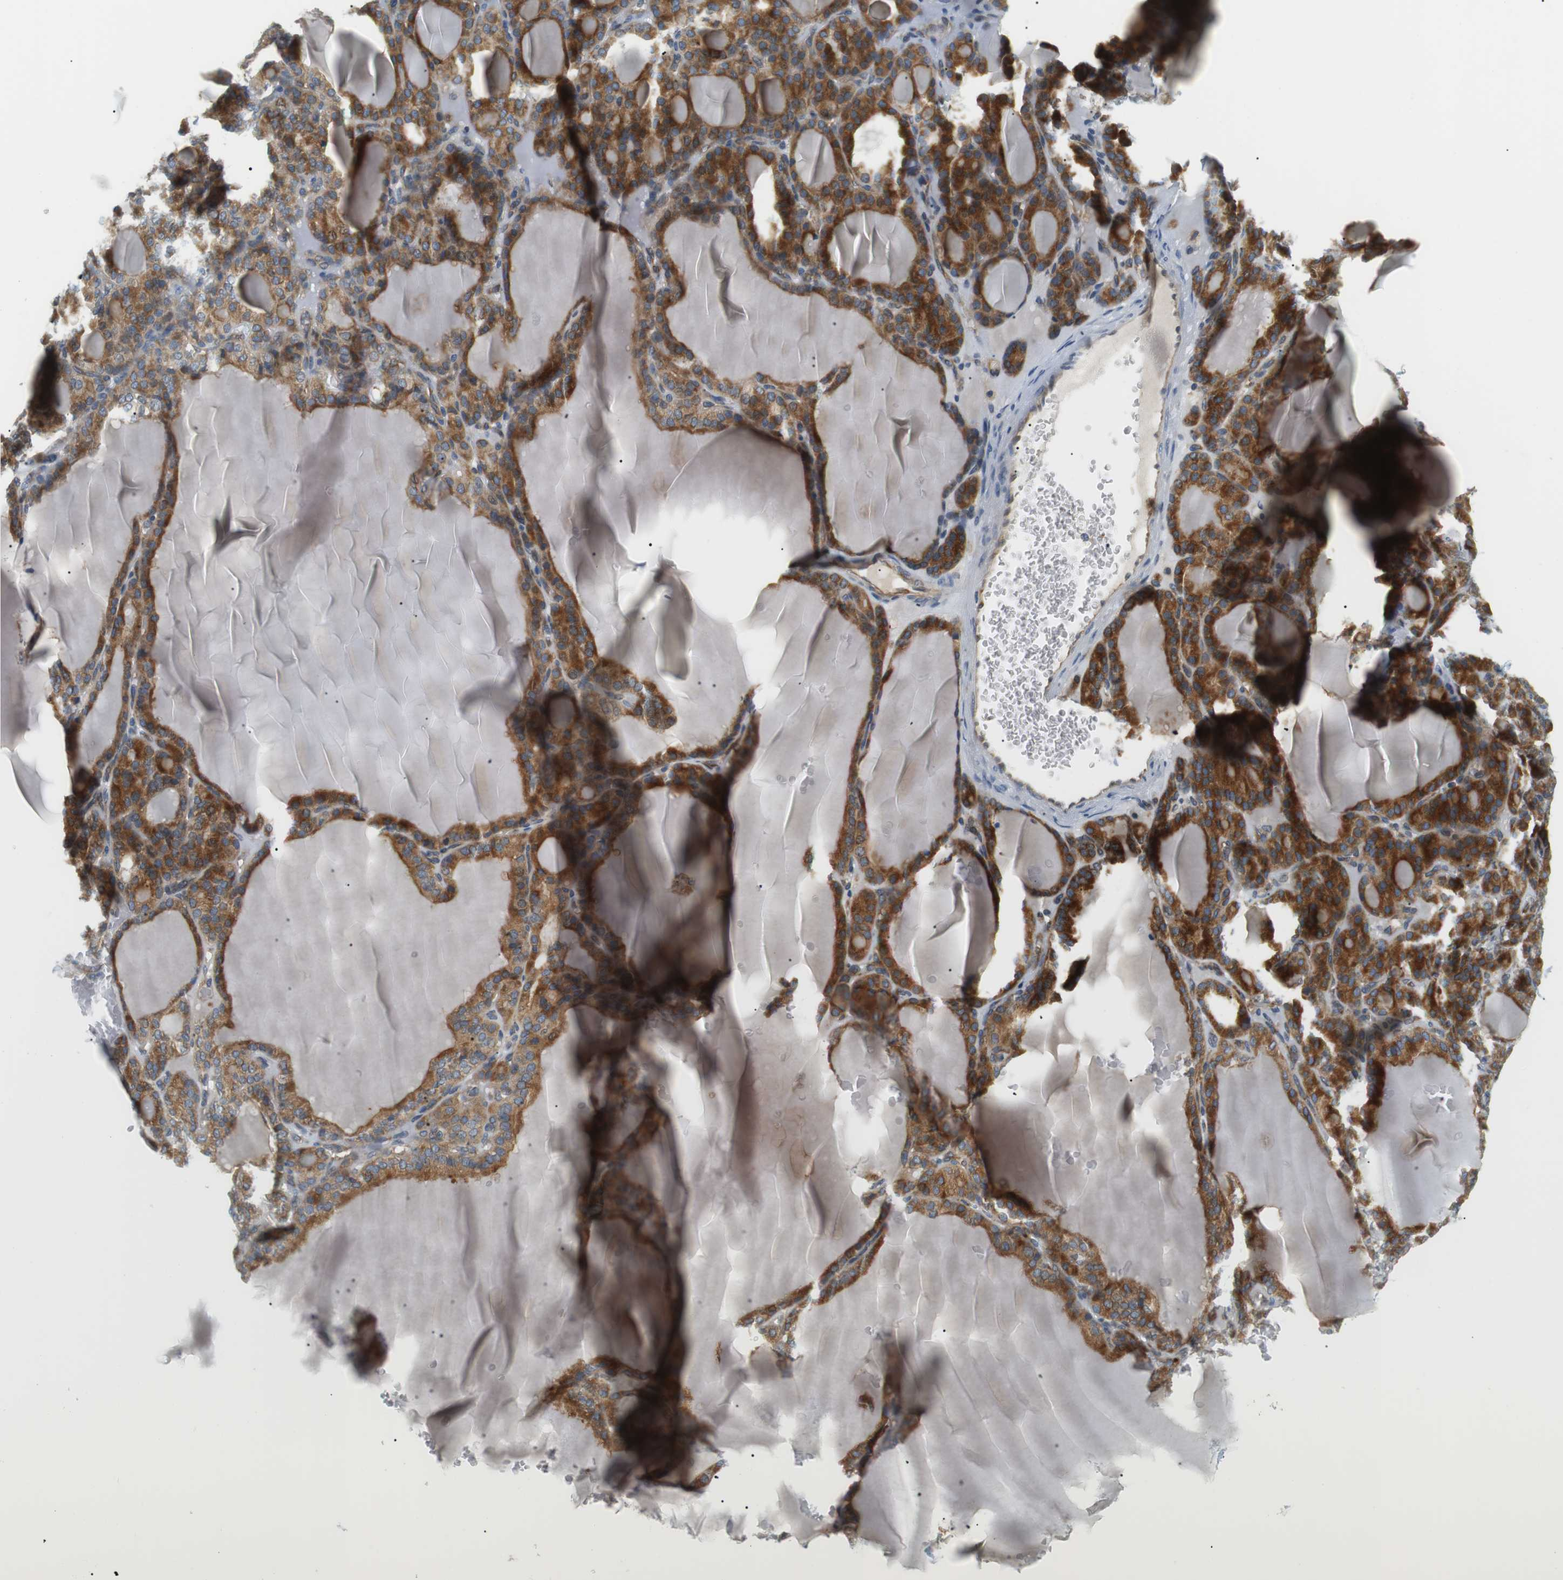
{"staining": {"intensity": "strong", "quantity": ">75%", "location": "cytoplasmic/membranous"}, "tissue": "thyroid gland", "cell_type": "Glandular cells", "image_type": "normal", "snomed": [{"axis": "morphology", "description": "Normal tissue, NOS"}, {"axis": "topography", "description": "Thyroid gland"}], "caption": "Unremarkable thyroid gland exhibits strong cytoplasmic/membranous positivity in about >75% of glandular cells, visualized by immunohistochemistry. Using DAB (brown) and hematoxylin (blue) stains, captured at high magnification using brightfield microscopy.", "gene": "TMEM200A", "patient": {"sex": "female", "age": 28}}